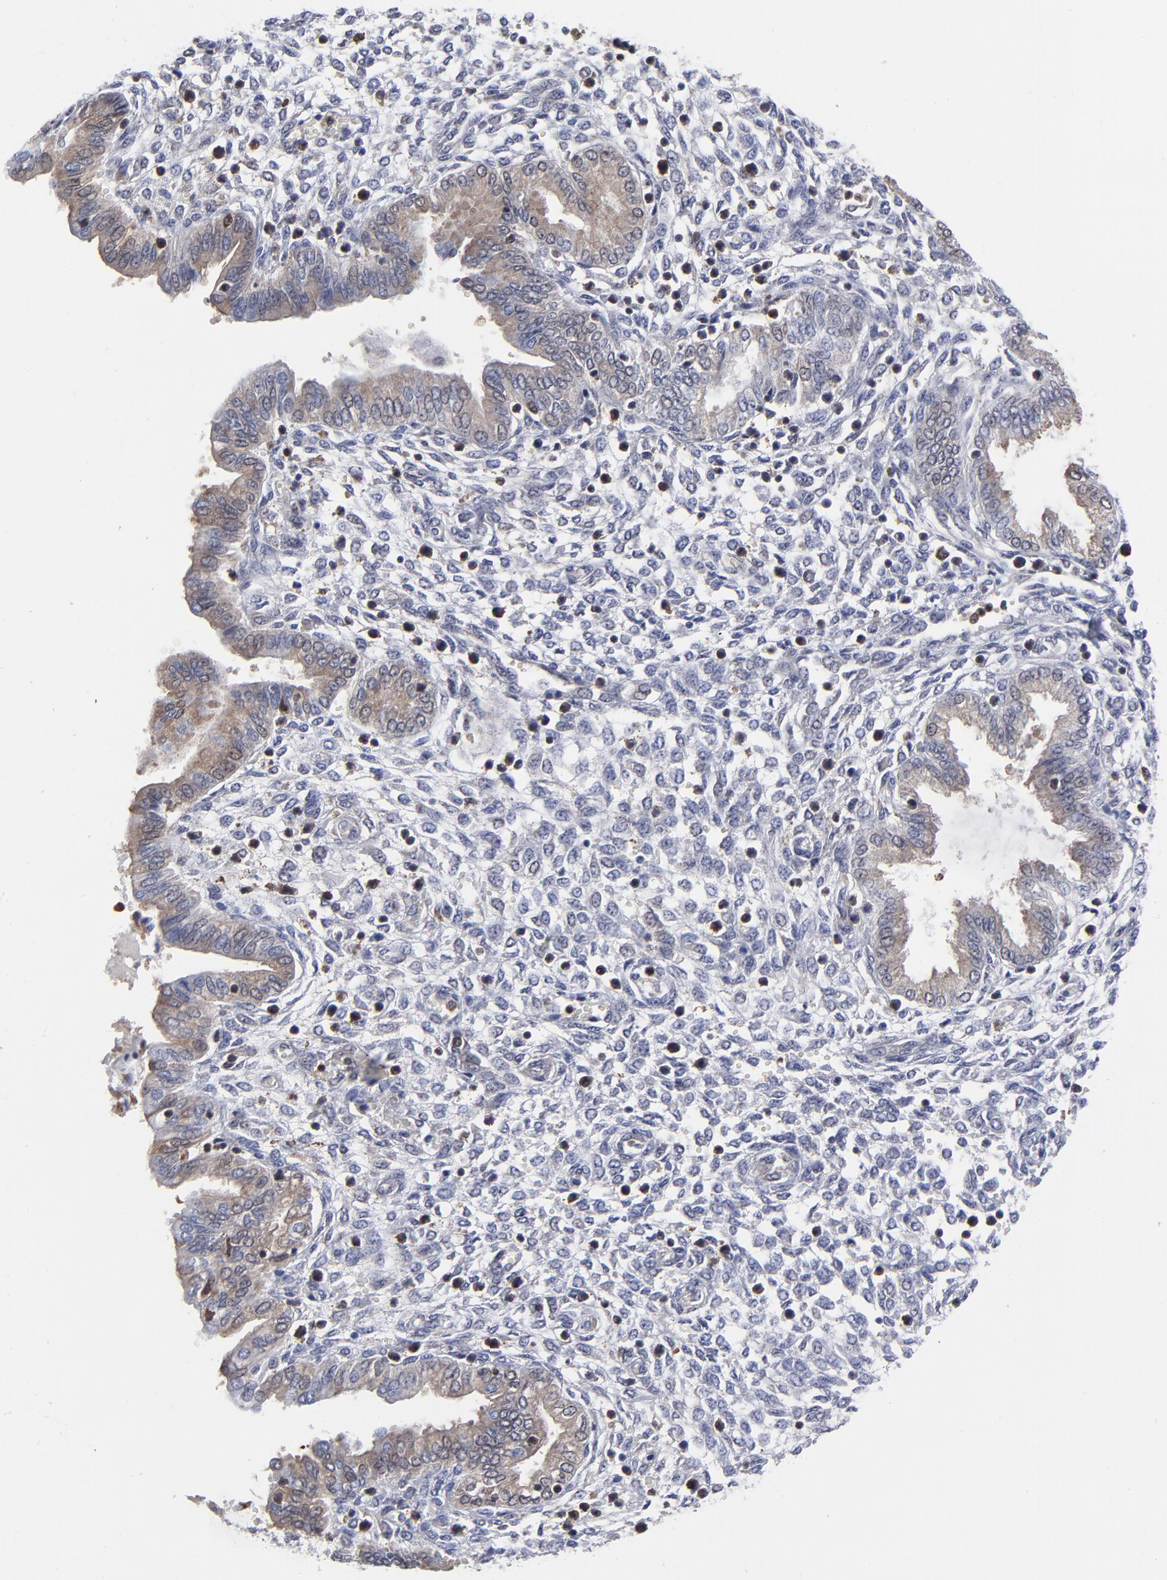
{"staining": {"intensity": "negative", "quantity": "none", "location": "none"}, "tissue": "endometrium", "cell_type": "Cells in endometrial stroma", "image_type": "normal", "snomed": [{"axis": "morphology", "description": "Normal tissue, NOS"}, {"axis": "topography", "description": "Endometrium"}], "caption": "This is a histopathology image of IHC staining of unremarkable endometrium, which shows no expression in cells in endometrial stroma.", "gene": "MAP2K1", "patient": {"sex": "female", "age": 33}}